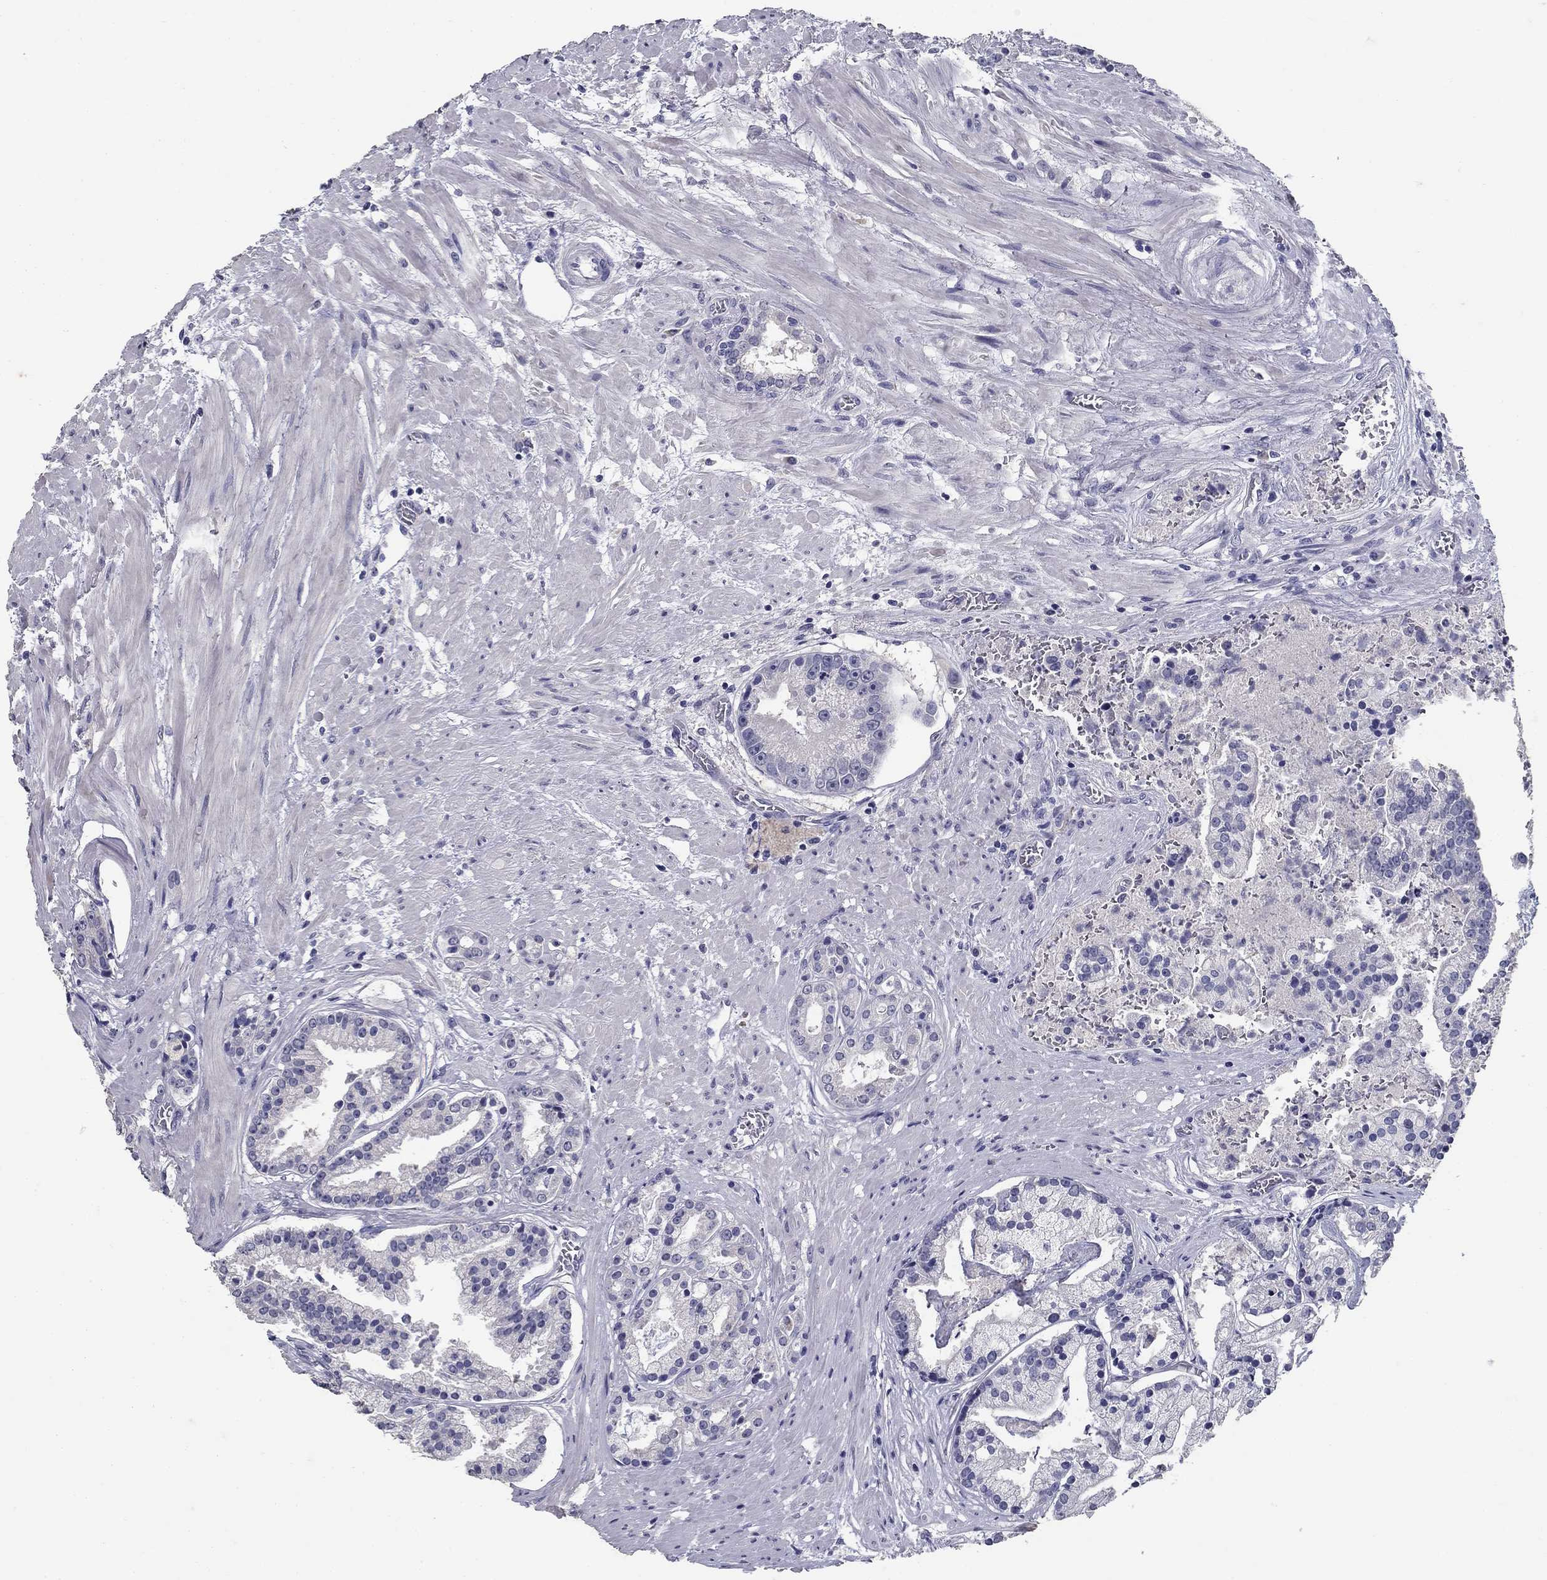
{"staining": {"intensity": "negative", "quantity": "none", "location": "none"}, "tissue": "prostate cancer", "cell_type": "Tumor cells", "image_type": "cancer", "snomed": [{"axis": "morphology", "description": "Adenocarcinoma, NOS"}, {"axis": "topography", "description": "Prostate and seminal vesicle, NOS"}, {"axis": "topography", "description": "Prostate"}], "caption": "Immunohistochemistry (IHC) of adenocarcinoma (prostate) displays no positivity in tumor cells. (Stains: DAB immunohistochemistry (IHC) with hematoxylin counter stain, Microscopy: brightfield microscopy at high magnification).", "gene": "POMC", "patient": {"sex": "male", "age": 44}}